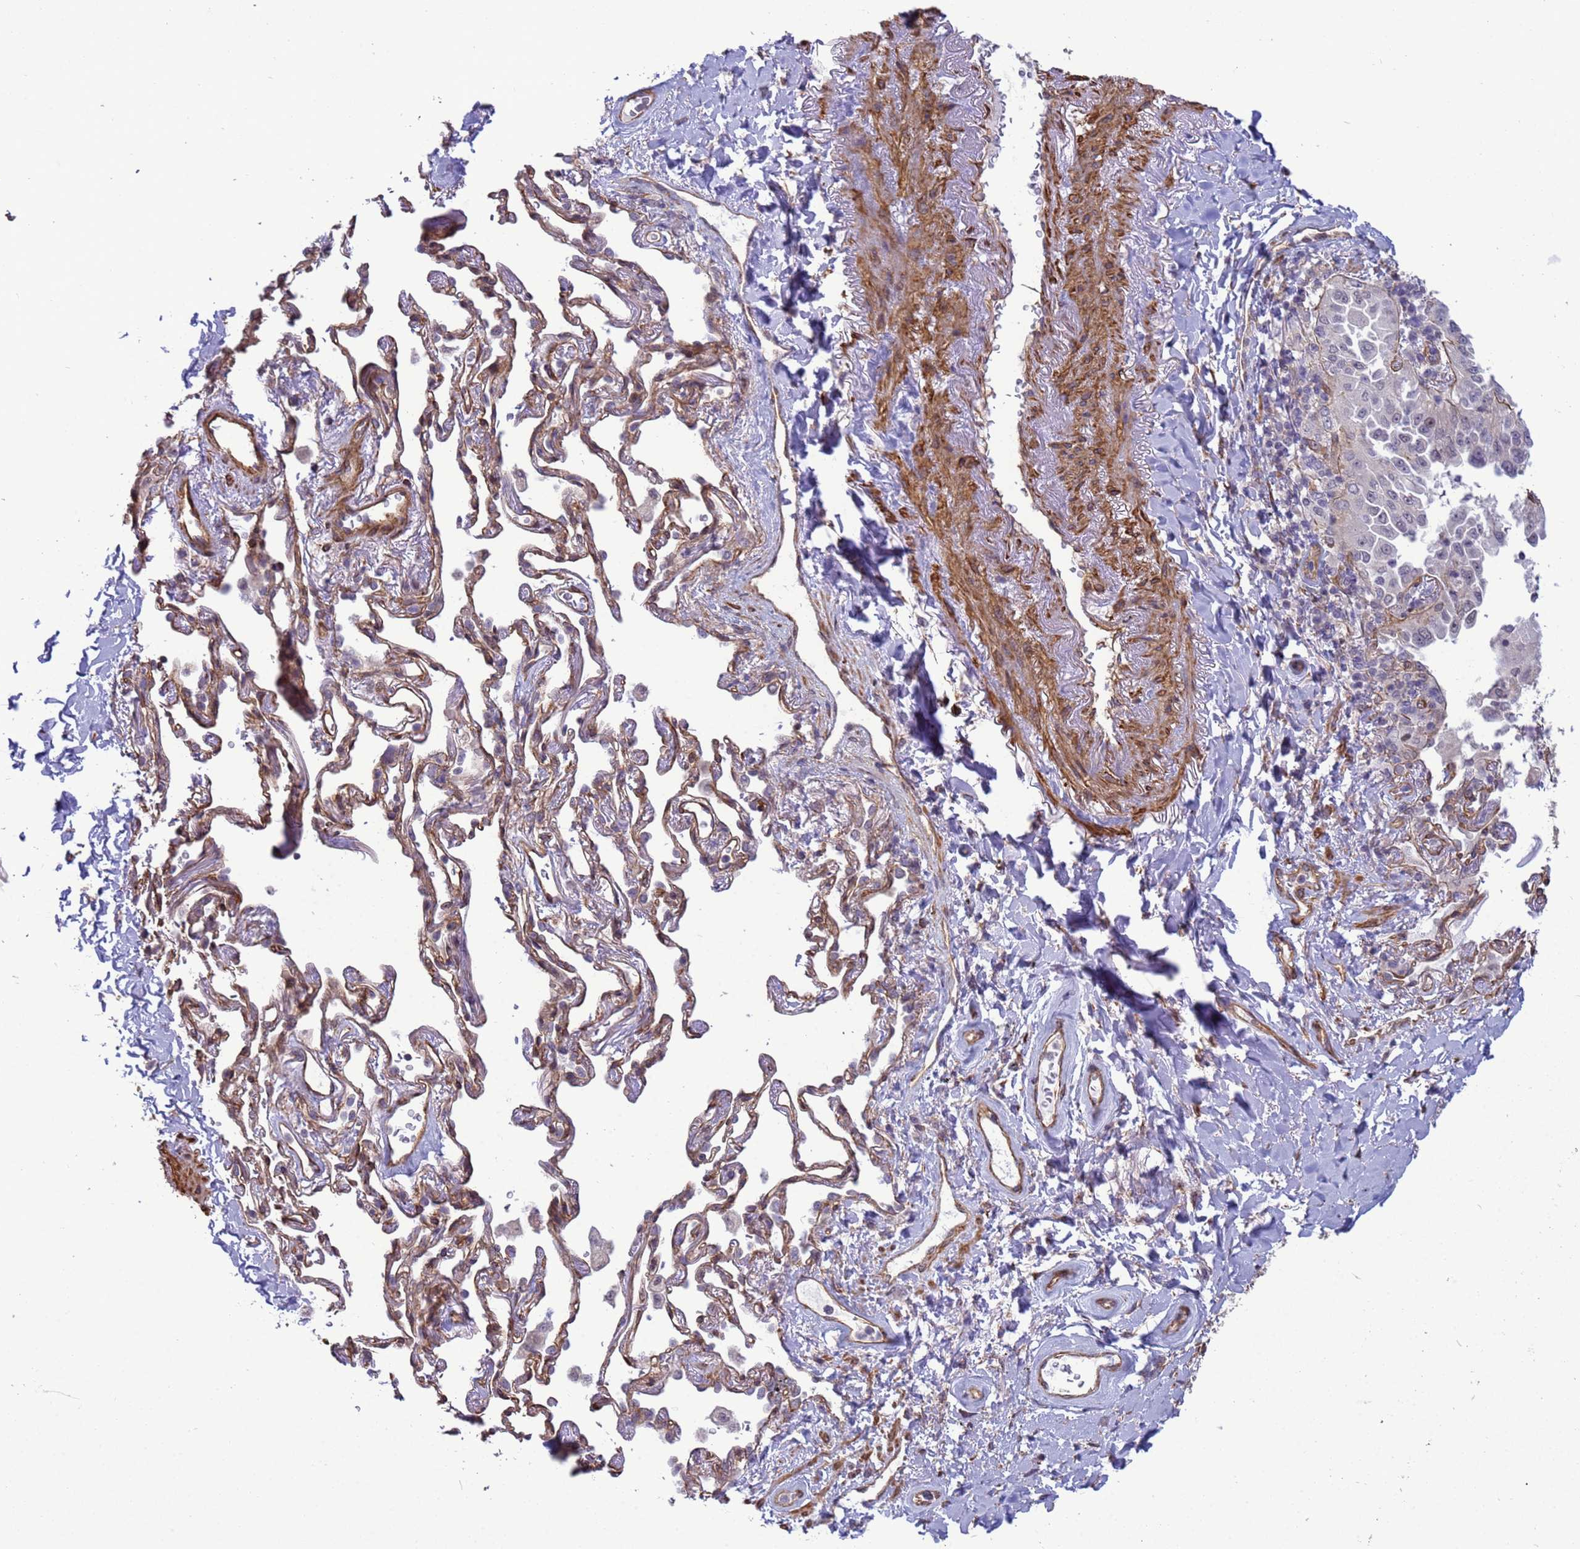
{"staining": {"intensity": "negative", "quantity": "none", "location": "none"}, "tissue": "lung cancer", "cell_type": "Tumor cells", "image_type": "cancer", "snomed": [{"axis": "morphology", "description": "Adenocarcinoma, NOS"}, {"axis": "topography", "description": "Lung"}], "caption": "A high-resolution micrograph shows immunohistochemistry (IHC) staining of lung cancer (adenocarcinoma), which exhibits no significant positivity in tumor cells. (Stains: DAB IHC with hematoxylin counter stain, Microscopy: brightfield microscopy at high magnification).", "gene": "ITGB4", "patient": {"sex": "female", "age": 69}}